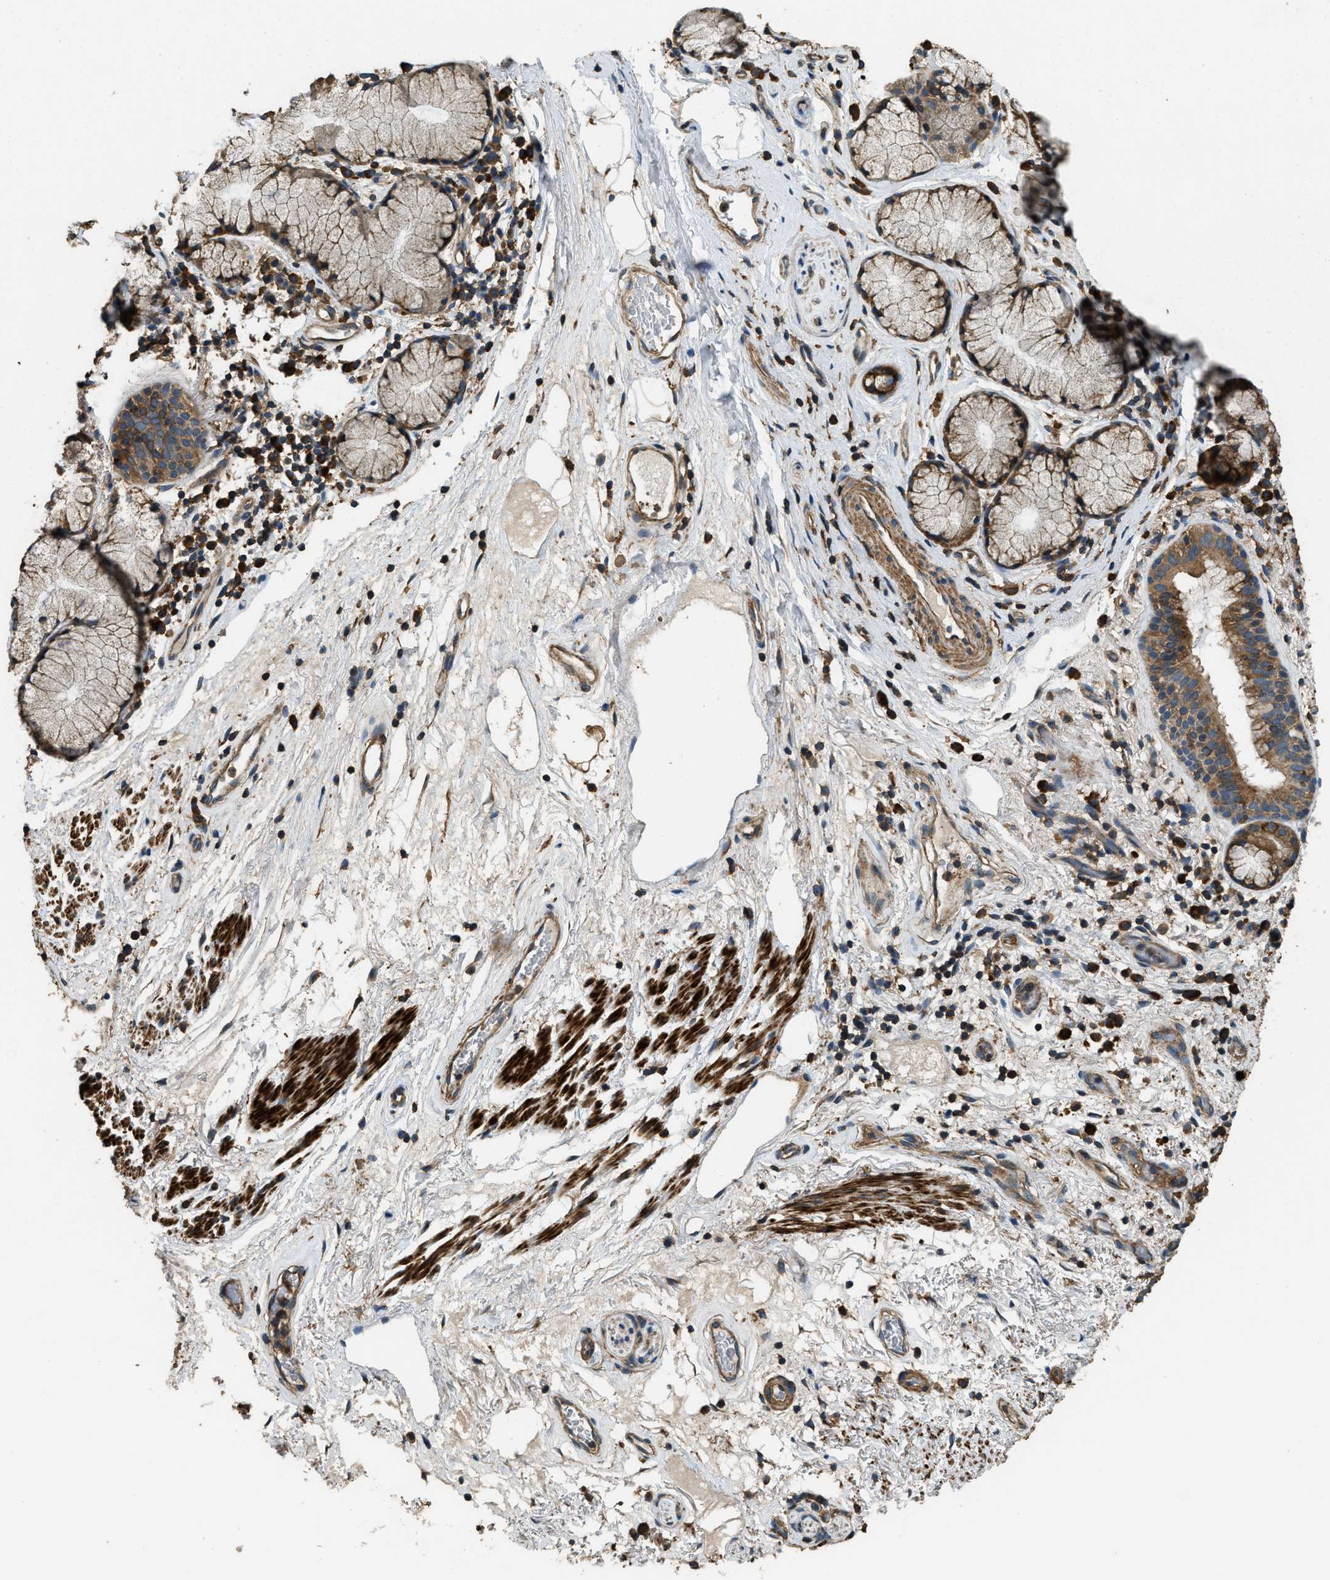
{"staining": {"intensity": "moderate", "quantity": ">75%", "location": "cytoplasmic/membranous"}, "tissue": "bronchus", "cell_type": "Respiratory epithelial cells", "image_type": "normal", "snomed": [{"axis": "morphology", "description": "Normal tissue, NOS"}, {"axis": "morphology", "description": "Inflammation, NOS"}, {"axis": "topography", "description": "Cartilage tissue"}, {"axis": "topography", "description": "Bronchus"}], "caption": "The histopathology image displays staining of normal bronchus, revealing moderate cytoplasmic/membranous protein staining (brown color) within respiratory epithelial cells. (Stains: DAB in brown, nuclei in blue, Microscopy: brightfield microscopy at high magnification).", "gene": "ERGIC1", "patient": {"sex": "male", "age": 77}}